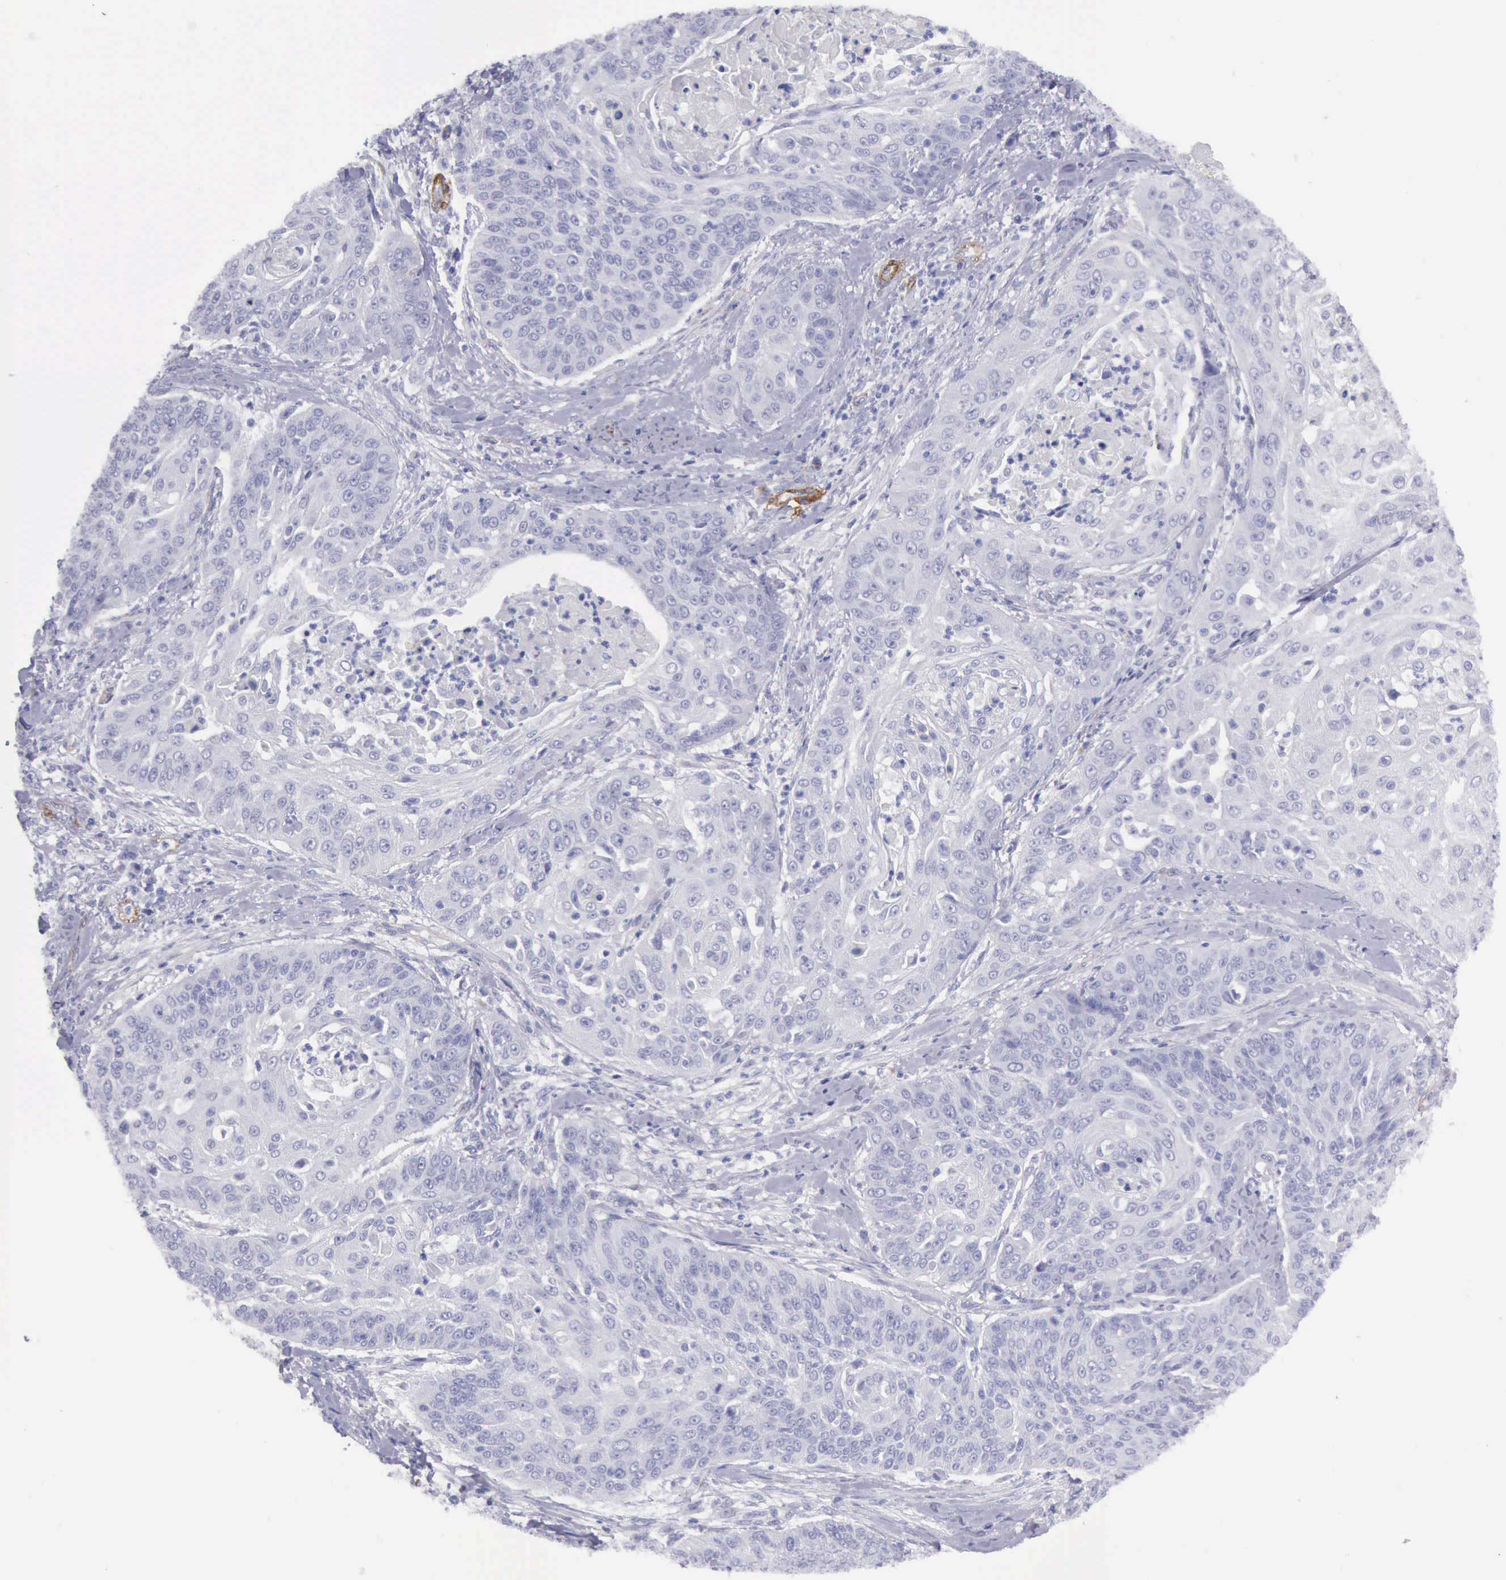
{"staining": {"intensity": "negative", "quantity": "none", "location": "none"}, "tissue": "cervical cancer", "cell_type": "Tumor cells", "image_type": "cancer", "snomed": [{"axis": "morphology", "description": "Squamous cell carcinoma, NOS"}, {"axis": "topography", "description": "Cervix"}], "caption": "Immunohistochemistry of human cervical cancer exhibits no staining in tumor cells. (Brightfield microscopy of DAB (3,3'-diaminobenzidine) IHC at high magnification).", "gene": "AOC3", "patient": {"sex": "female", "age": 64}}